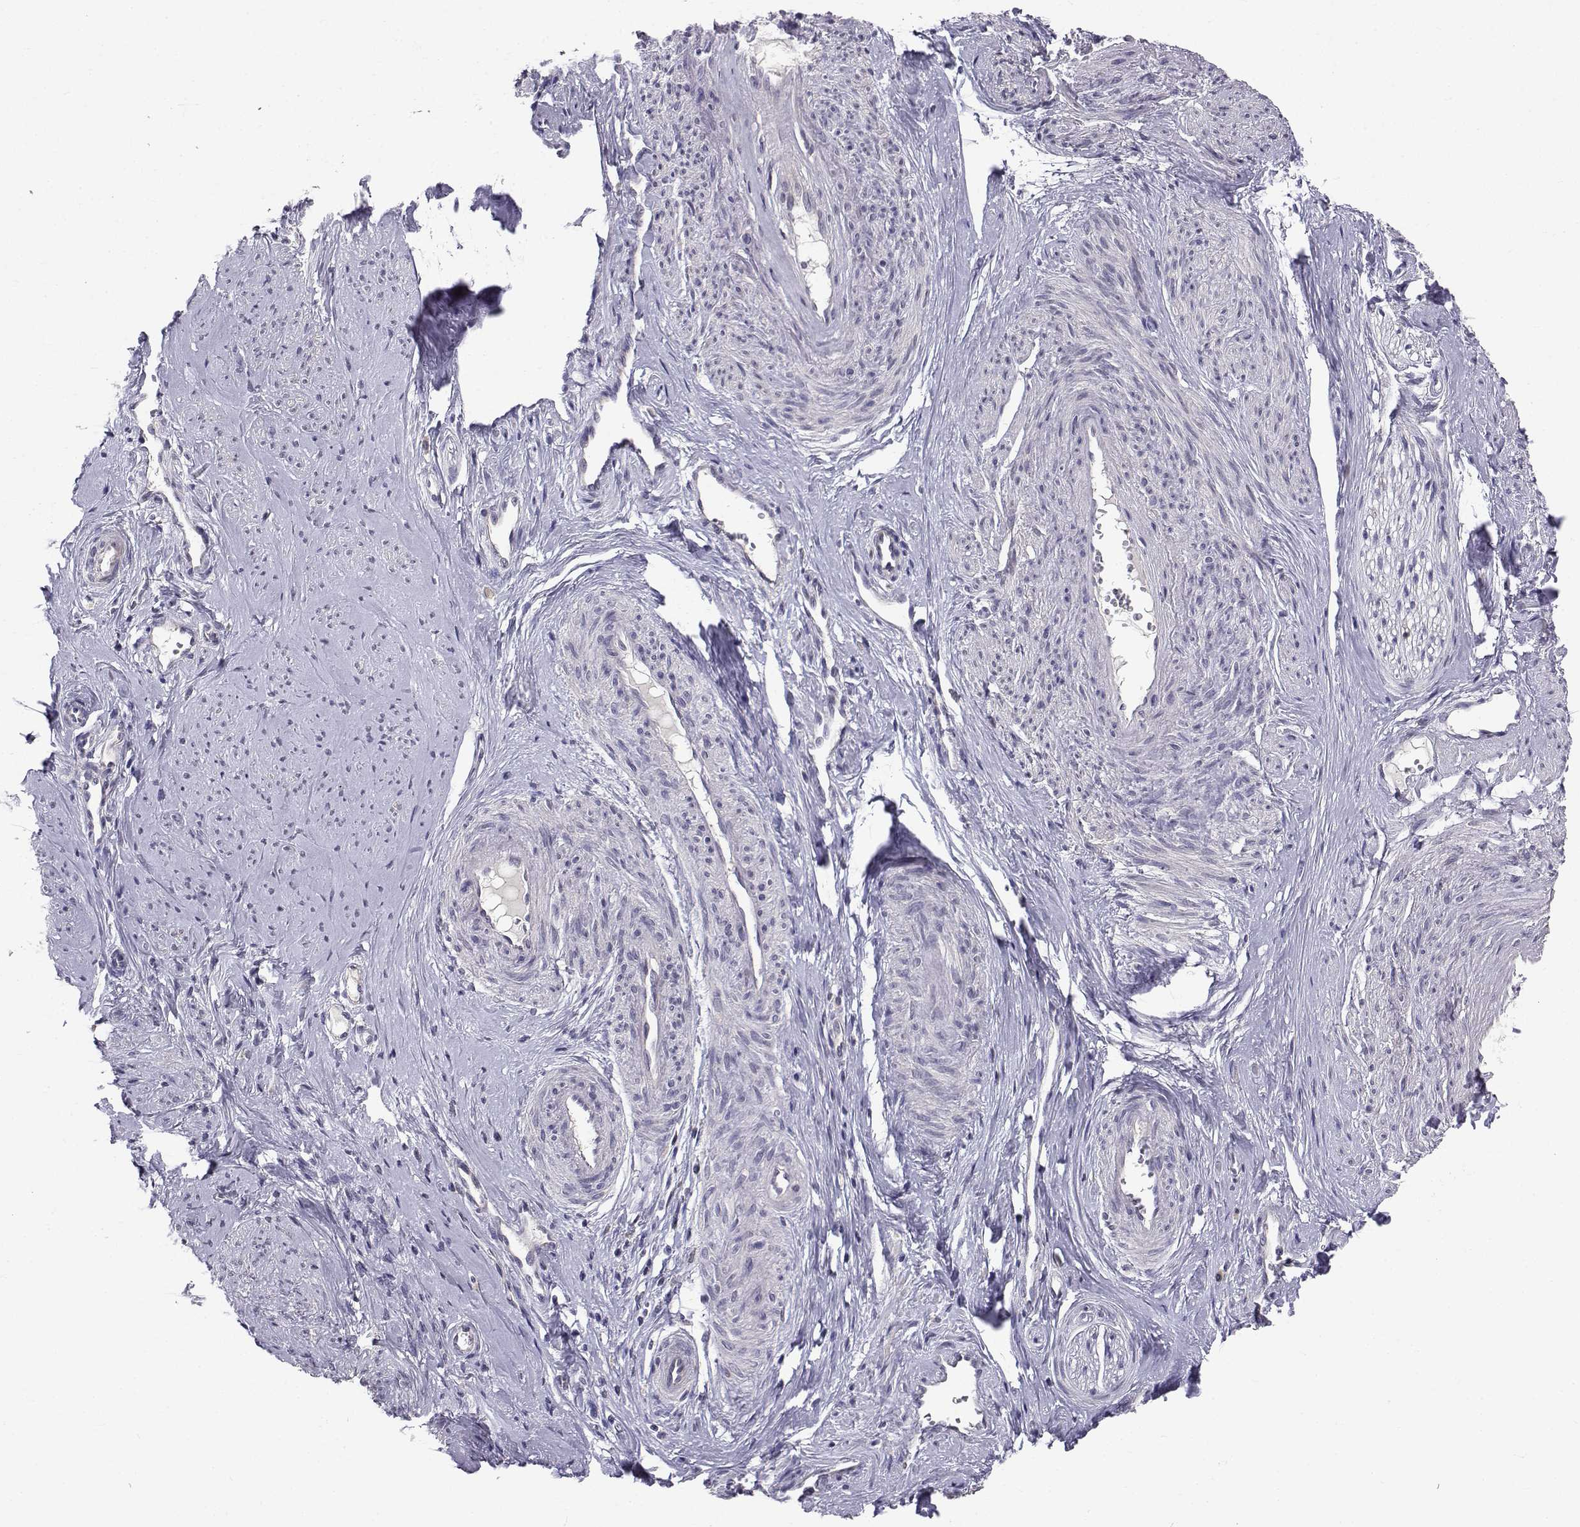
{"staining": {"intensity": "negative", "quantity": "none", "location": "none"}, "tissue": "smooth muscle", "cell_type": "Smooth muscle cells", "image_type": "normal", "snomed": [{"axis": "morphology", "description": "Normal tissue, NOS"}, {"axis": "topography", "description": "Smooth muscle"}], "caption": "This is a image of immunohistochemistry staining of normal smooth muscle, which shows no expression in smooth muscle cells. Nuclei are stained in blue.", "gene": "PEX5L", "patient": {"sex": "female", "age": 48}}